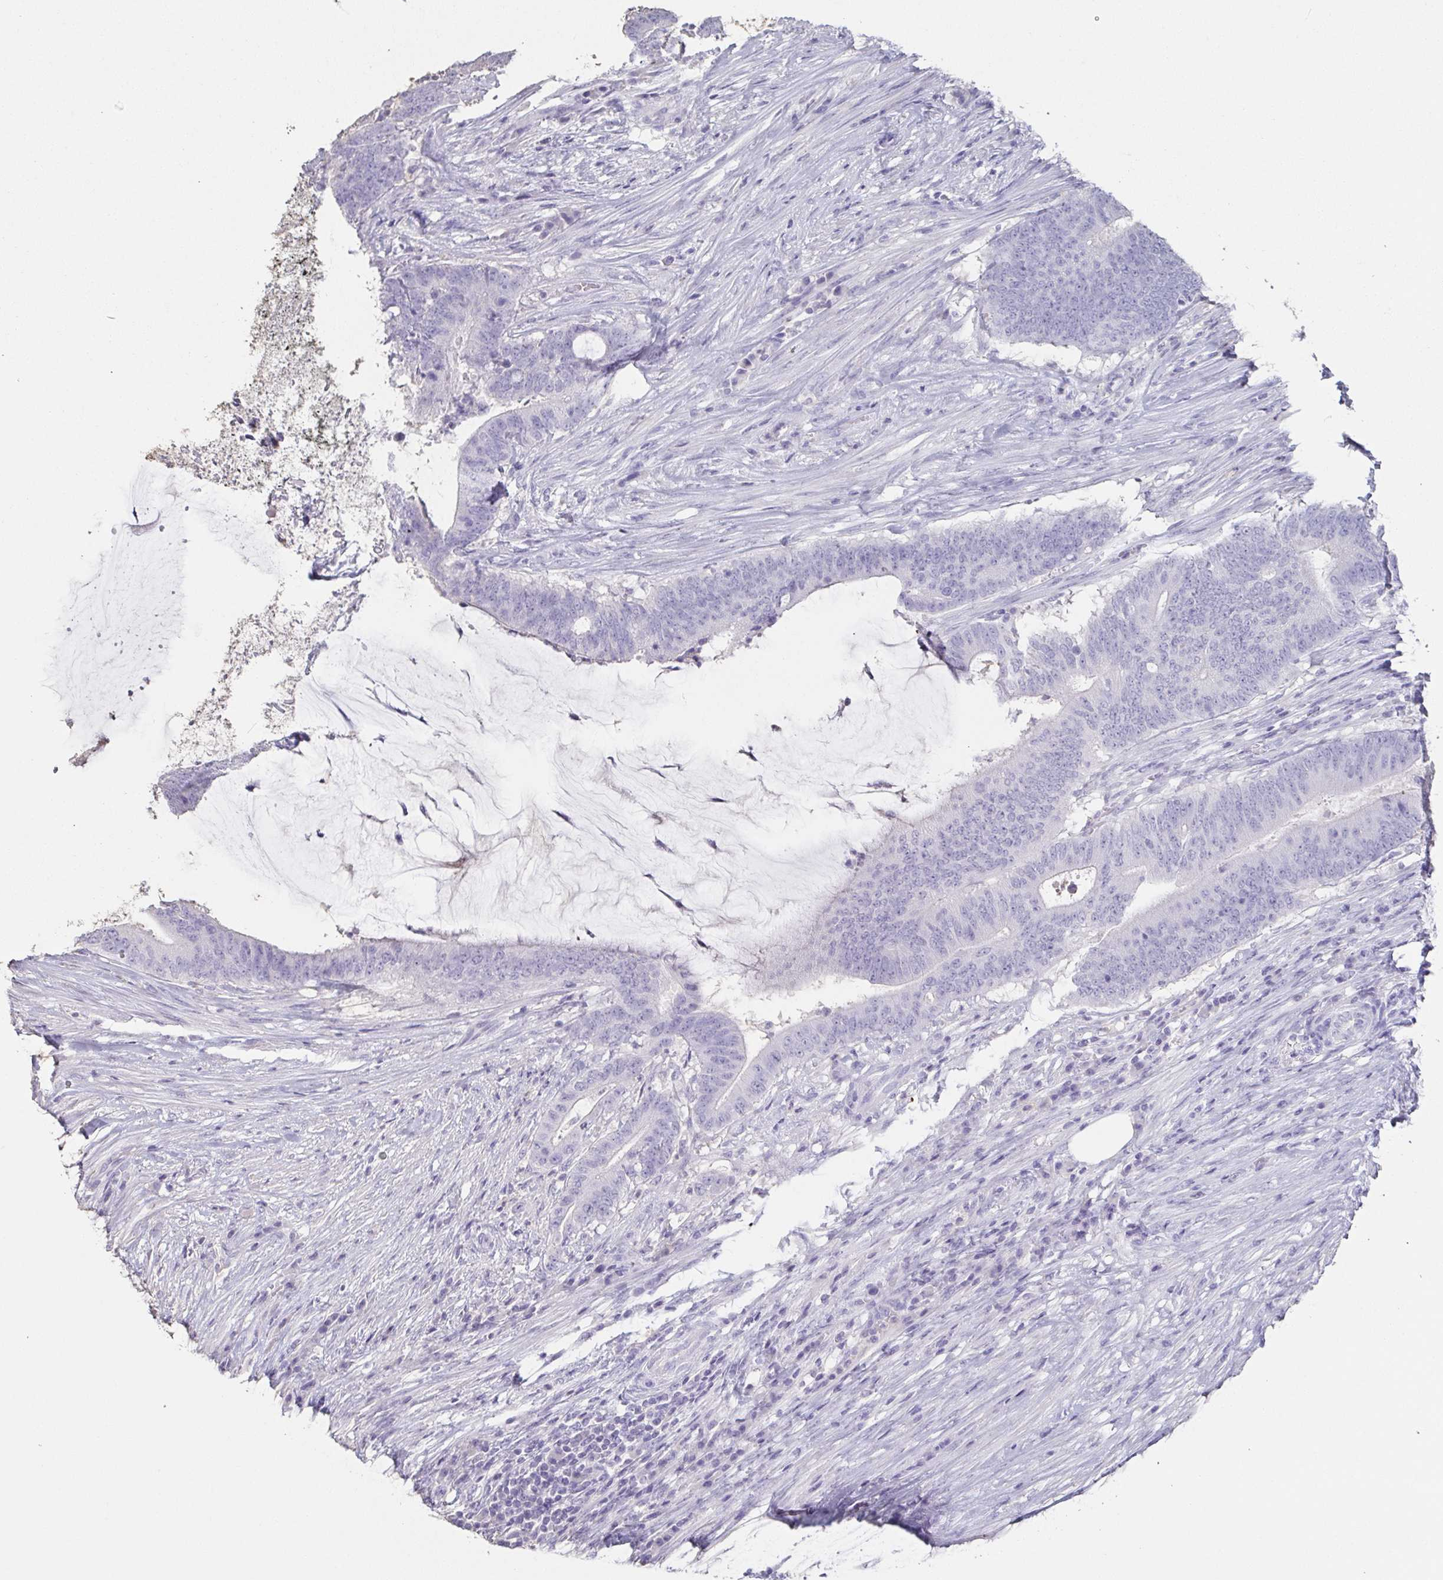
{"staining": {"intensity": "negative", "quantity": "none", "location": "none"}, "tissue": "colorectal cancer", "cell_type": "Tumor cells", "image_type": "cancer", "snomed": [{"axis": "morphology", "description": "Adenocarcinoma, NOS"}, {"axis": "topography", "description": "Colon"}], "caption": "Adenocarcinoma (colorectal) was stained to show a protein in brown. There is no significant positivity in tumor cells.", "gene": "BPIFA2", "patient": {"sex": "female", "age": 43}}